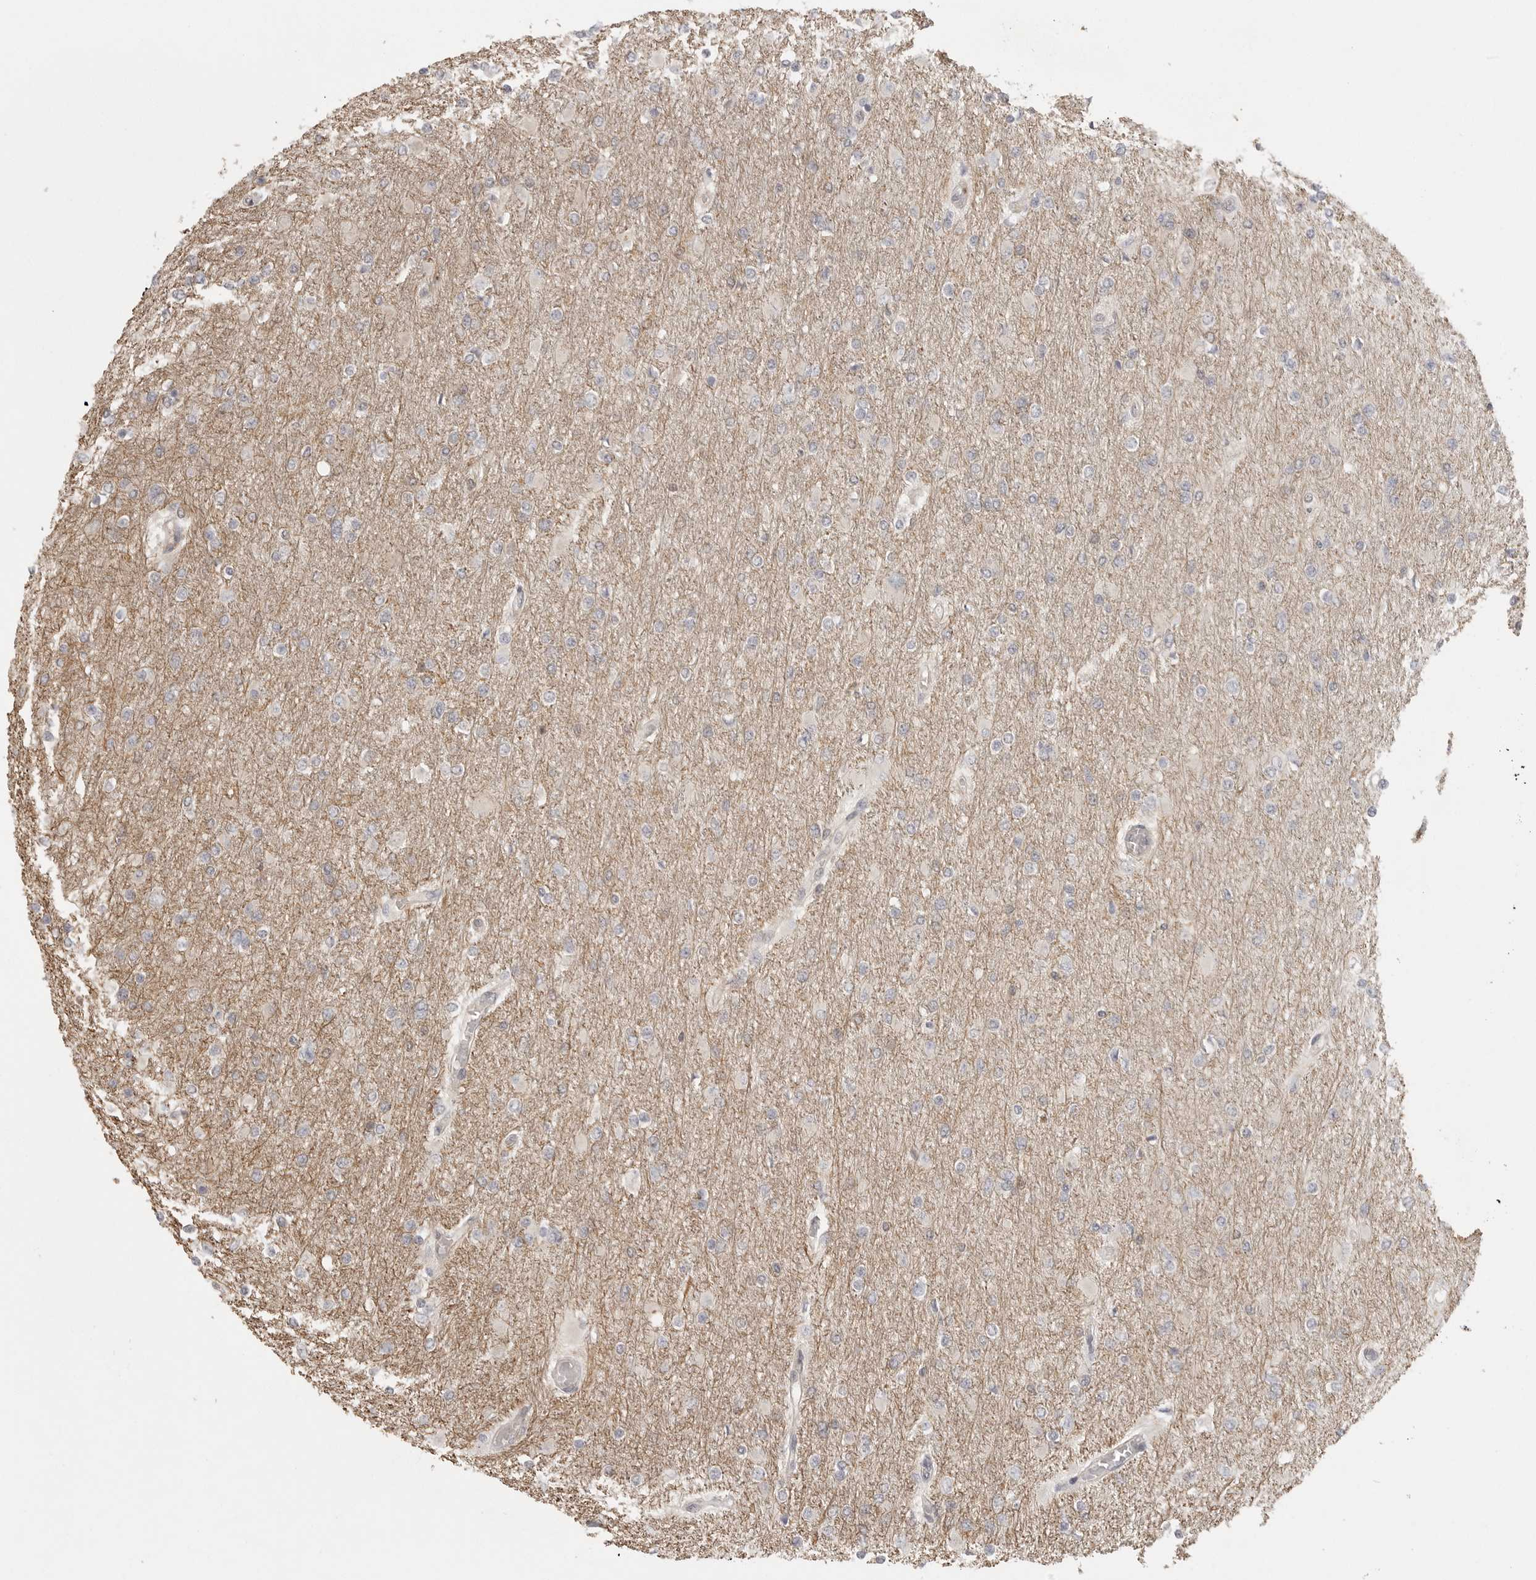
{"staining": {"intensity": "negative", "quantity": "none", "location": "none"}, "tissue": "glioma", "cell_type": "Tumor cells", "image_type": "cancer", "snomed": [{"axis": "morphology", "description": "Glioma, malignant, High grade"}, {"axis": "topography", "description": "Cerebral cortex"}], "caption": "The immunohistochemistry image has no significant staining in tumor cells of malignant glioma (high-grade) tissue. (DAB immunohistochemistry visualized using brightfield microscopy, high magnification).", "gene": "DBNL", "patient": {"sex": "female", "age": 36}}